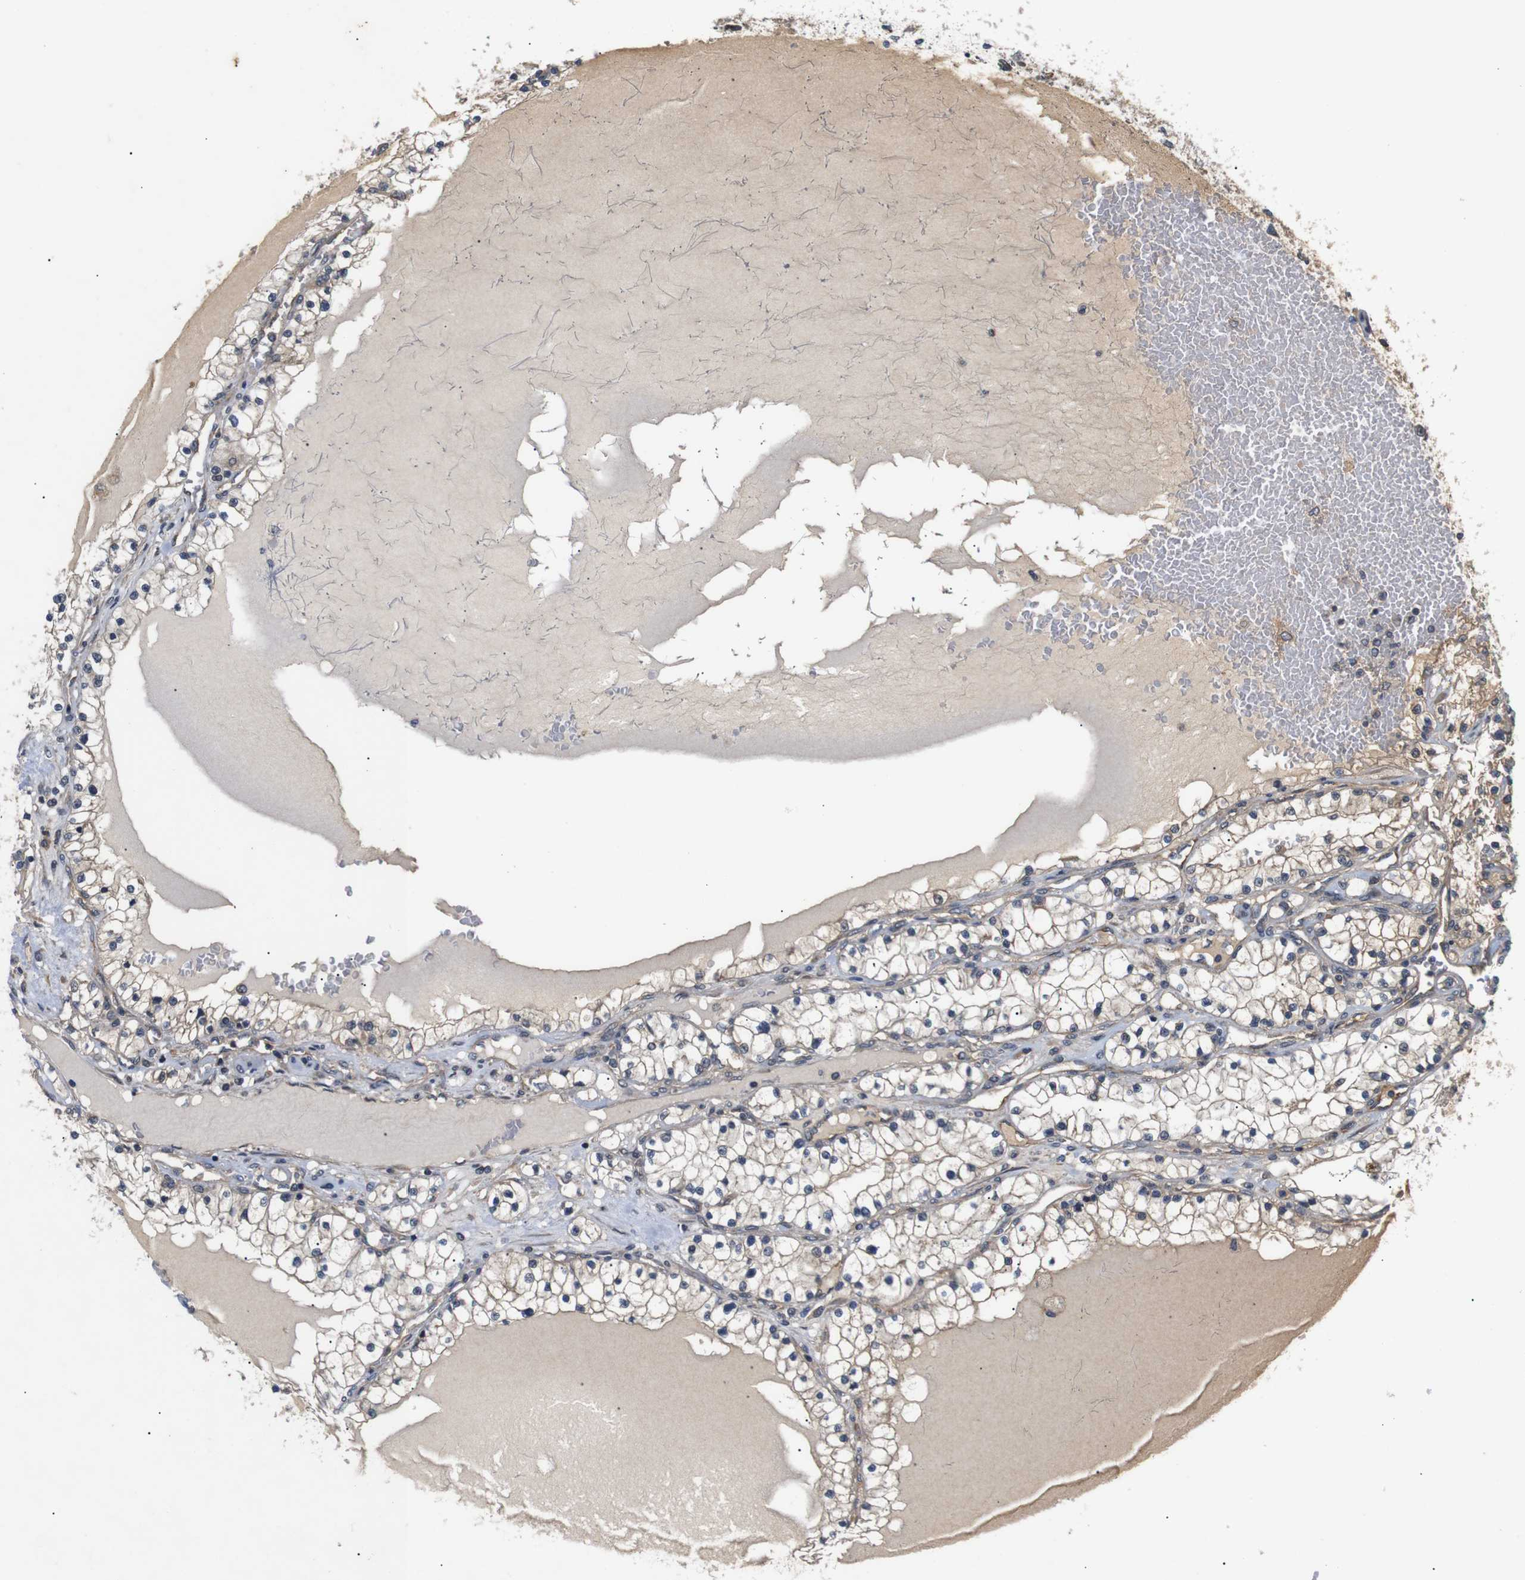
{"staining": {"intensity": "weak", "quantity": "<25%", "location": "cytoplasmic/membranous"}, "tissue": "renal cancer", "cell_type": "Tumor cells", "image_type": "cancer", "snomed": [{"axis": "morphology", "description": "Adenocarcinoma, NOS"}, {"axis": "topography", "description": "Kidney"}], "caption": "This photomicrograph is of adenocarcinoma (renal) stained with immunohistochemistry (IHC) to label a protein in brown with the nuclei are counter-stained blue. There is no positivity in tumor cells.", "gene": "RIPK1", "patient": {"sex": "male", "age": 68}}